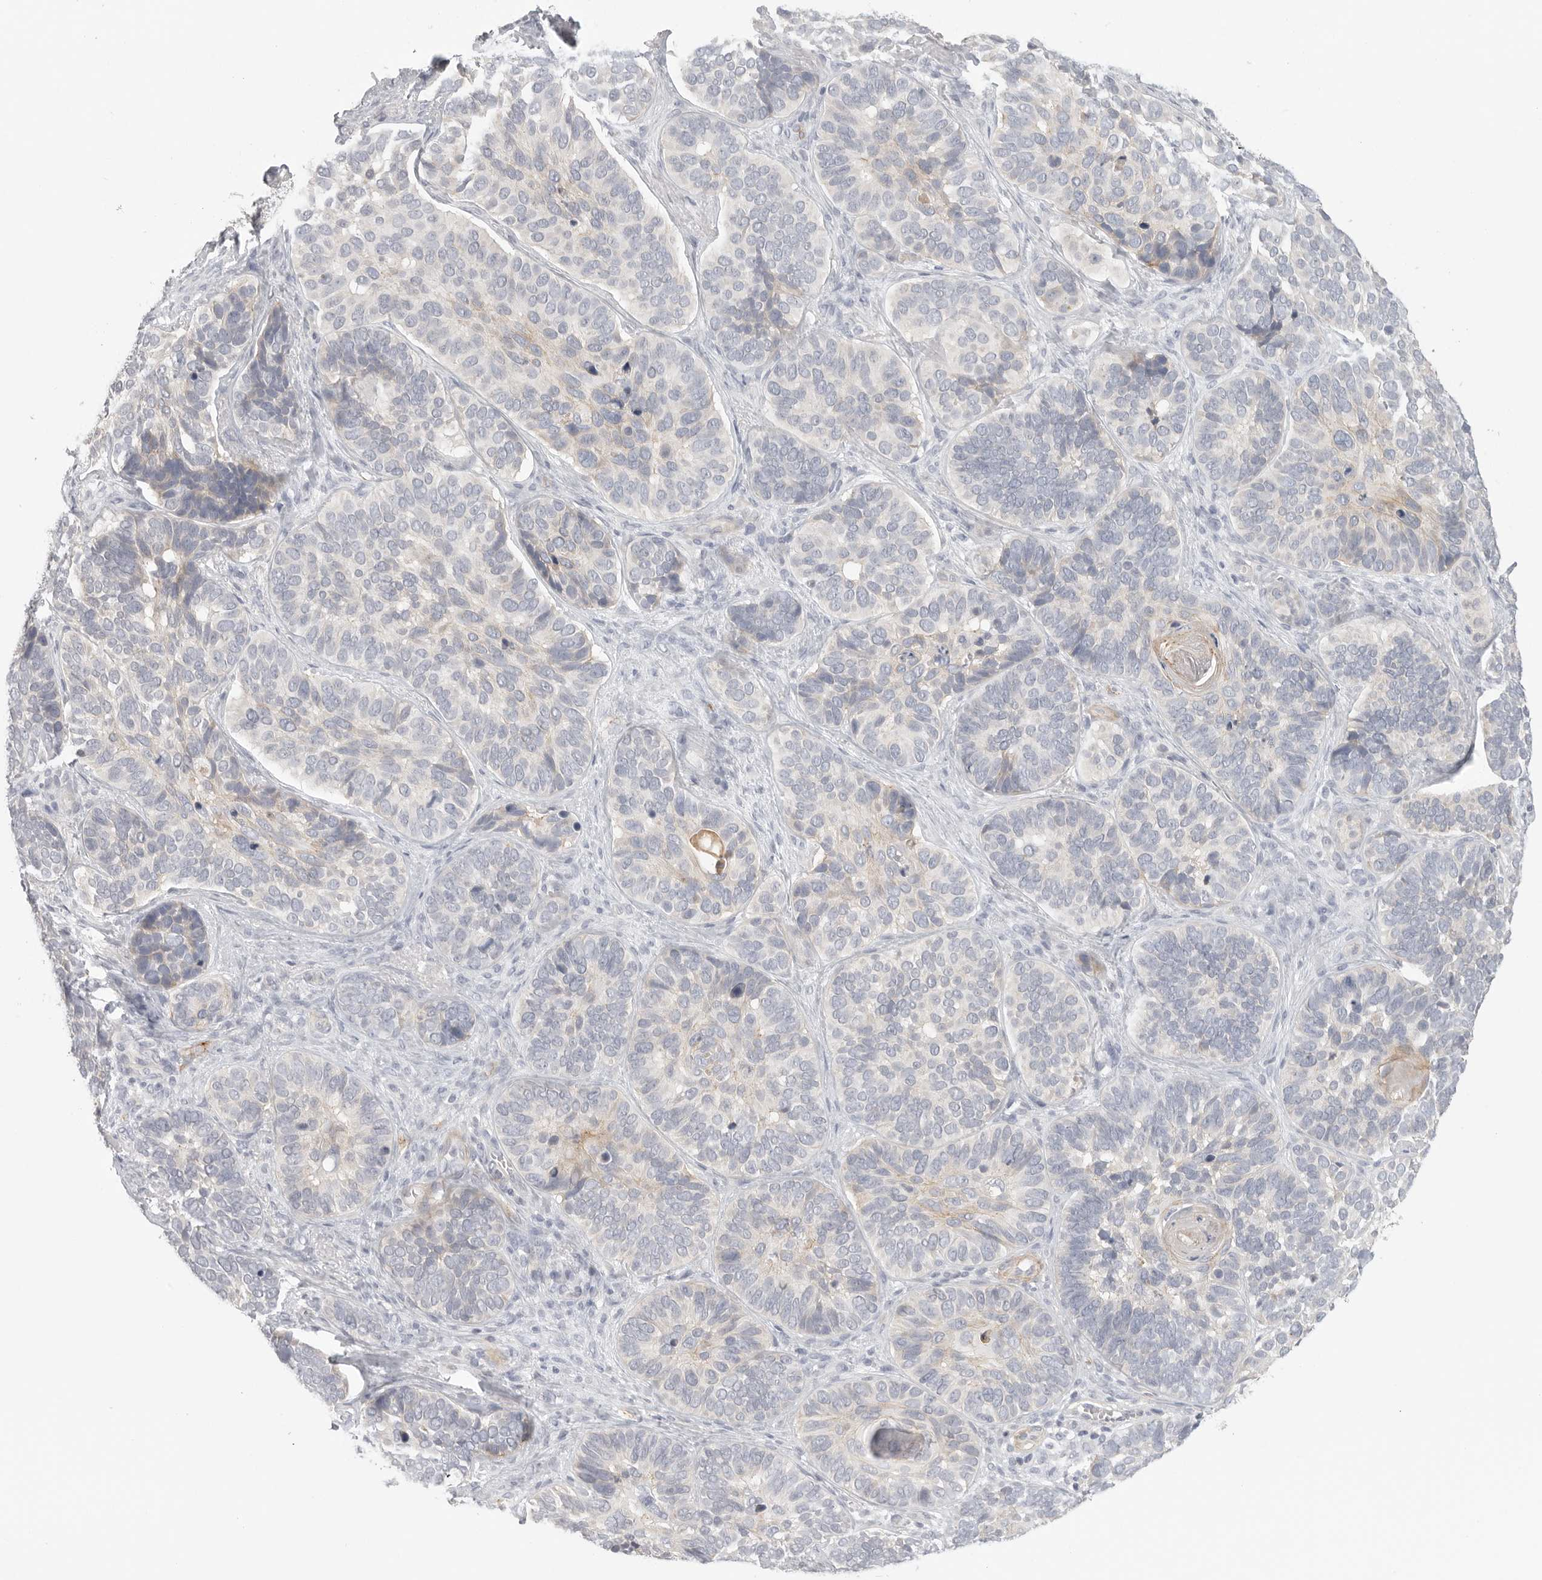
{"staining": {"intensity": "weak", "quantity": "<25%", "location": "cytoplasmic/membranous"}, "tissue": "skin cancer", "cell_type": "Tumor cells", "image_type": "cancer", "snomed": [{"axis": "morphology", "description": "Basal cell carcinoma"}, {"axis": "topography", "description": "Skin"}], "caption": "DAB immunohistochemical staining of human skin basal cell carcinoma reveals no significant expression in tumor cells. (DAB (3,3'-diaminobenzidine) IHC, high magnification).", "gene": "STAB2", "patient": {"sex": "male", "age": 62}}